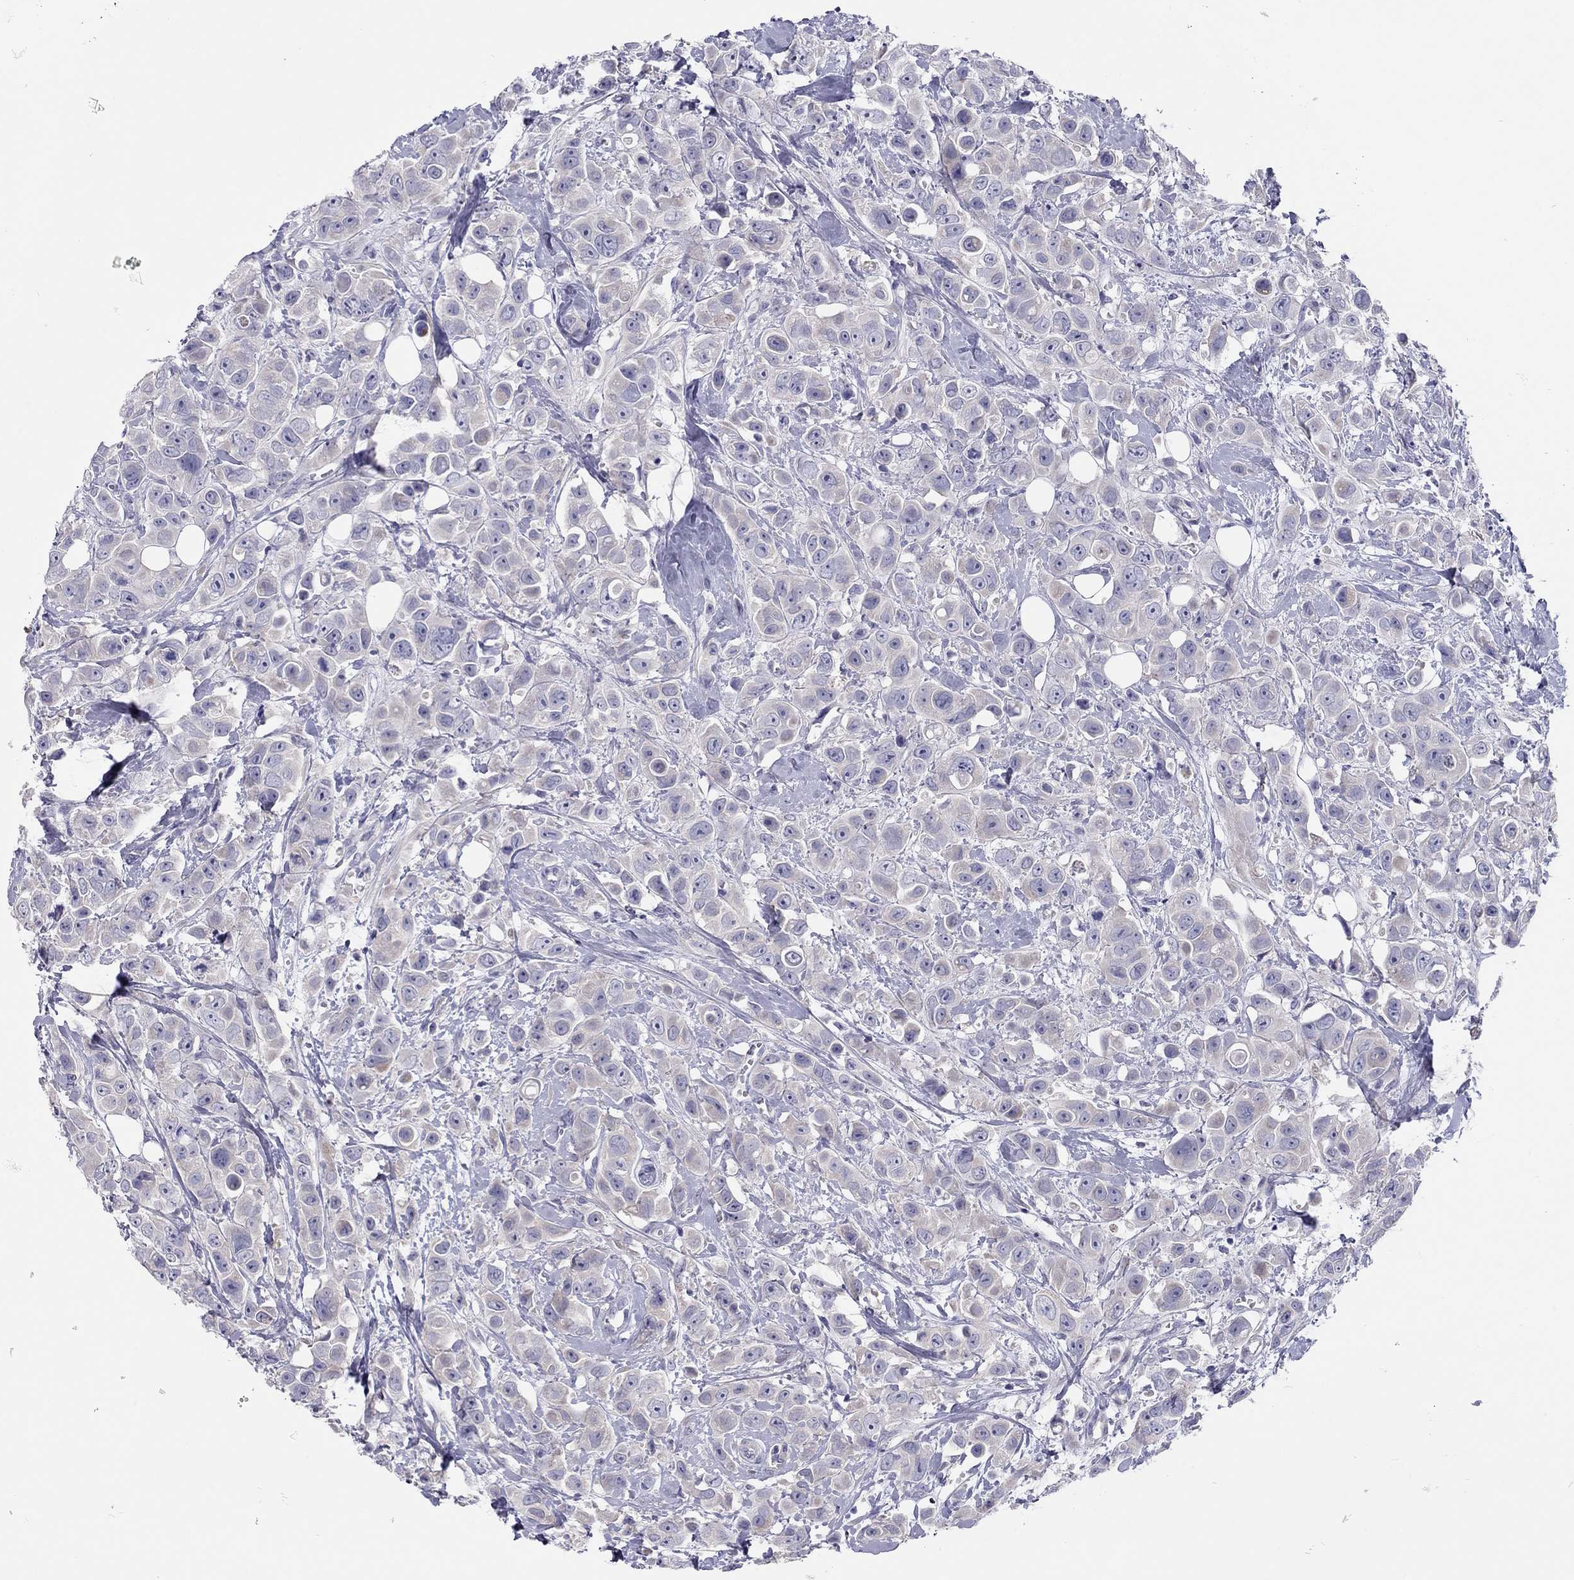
{"staining": {"intensity": "negative", "quantity": "none", "location": "none"}, "tissue": "breast cancer", "cell_type": "Tumor cells", "image_type": "cancer", "snomed": [{"axis": "morphology", "description": "Duct carcinoma"}, {"axis": "topography", "description": "Breast"}], "caption": "An IHC micrograph of breast infiltrating ductal carcinoma is shown. There is no staining in tumor cells of breast infiltrating ductal carcinoma. Nuclei are stained in blue.", "gene": "SCARB1", "patient": {"sex": "female", "age": 35}}